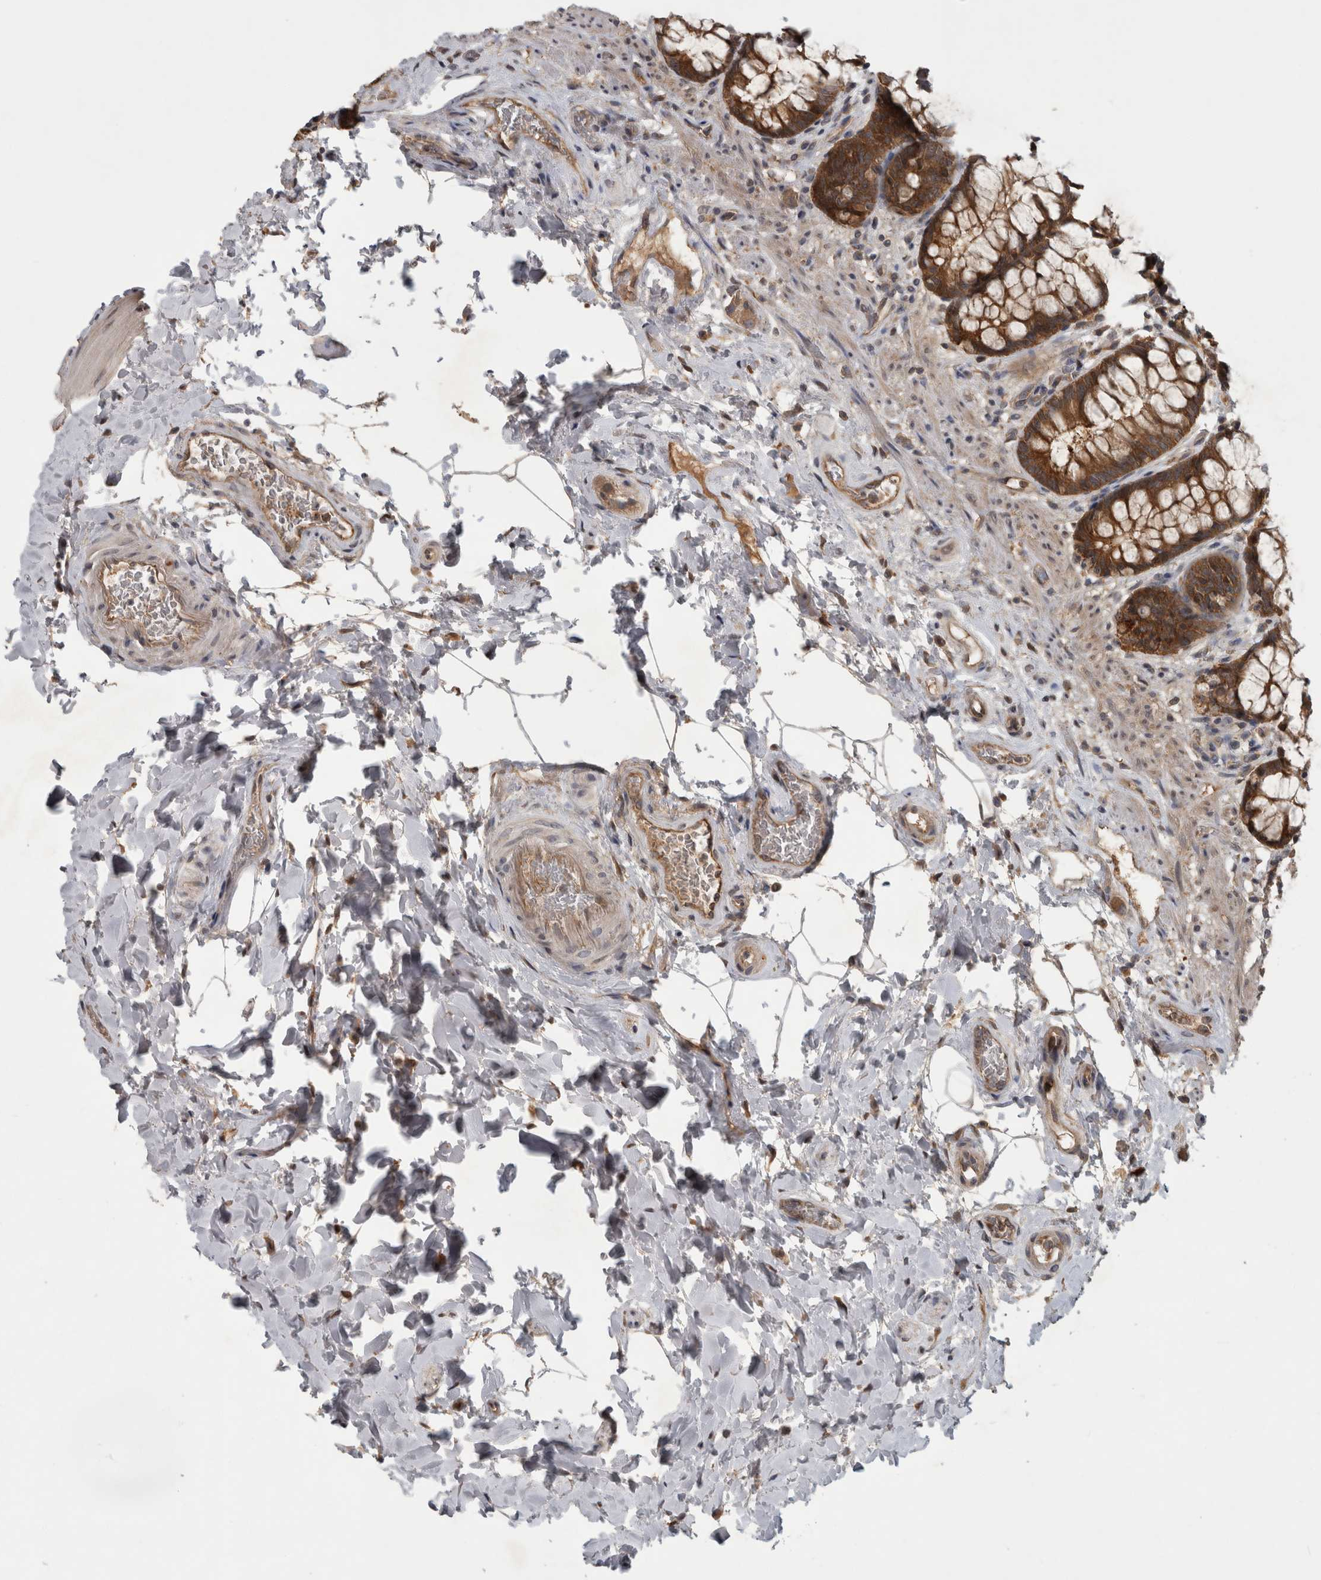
{"staining": {"intensity": "strong", "quantity": ">75%", "location": "cytoplasmic/membranous"}, "tissue": "rectum", "cell_type": "Glandular cells", "image_type": "normal", "snomed": [{"axis": "morphology", "description": "Normal tissue, NOS"}, {"axis": "topography", "description": "Rectum"}], "caption": "Immunohistochemistry staining of unremarkable rectum, which demonstrates high levels of strong cytoplasmic/membranous staining in about >75% of glandular cells indicating strong cytoplasmic/membranous protein staining. The staining was performed using DAB (brown) for protein detection and nuclei were counterstained in hematoxylin (blue).", "gene": "TRMT61B", "patient": {"sex": "male", "age": 64}}